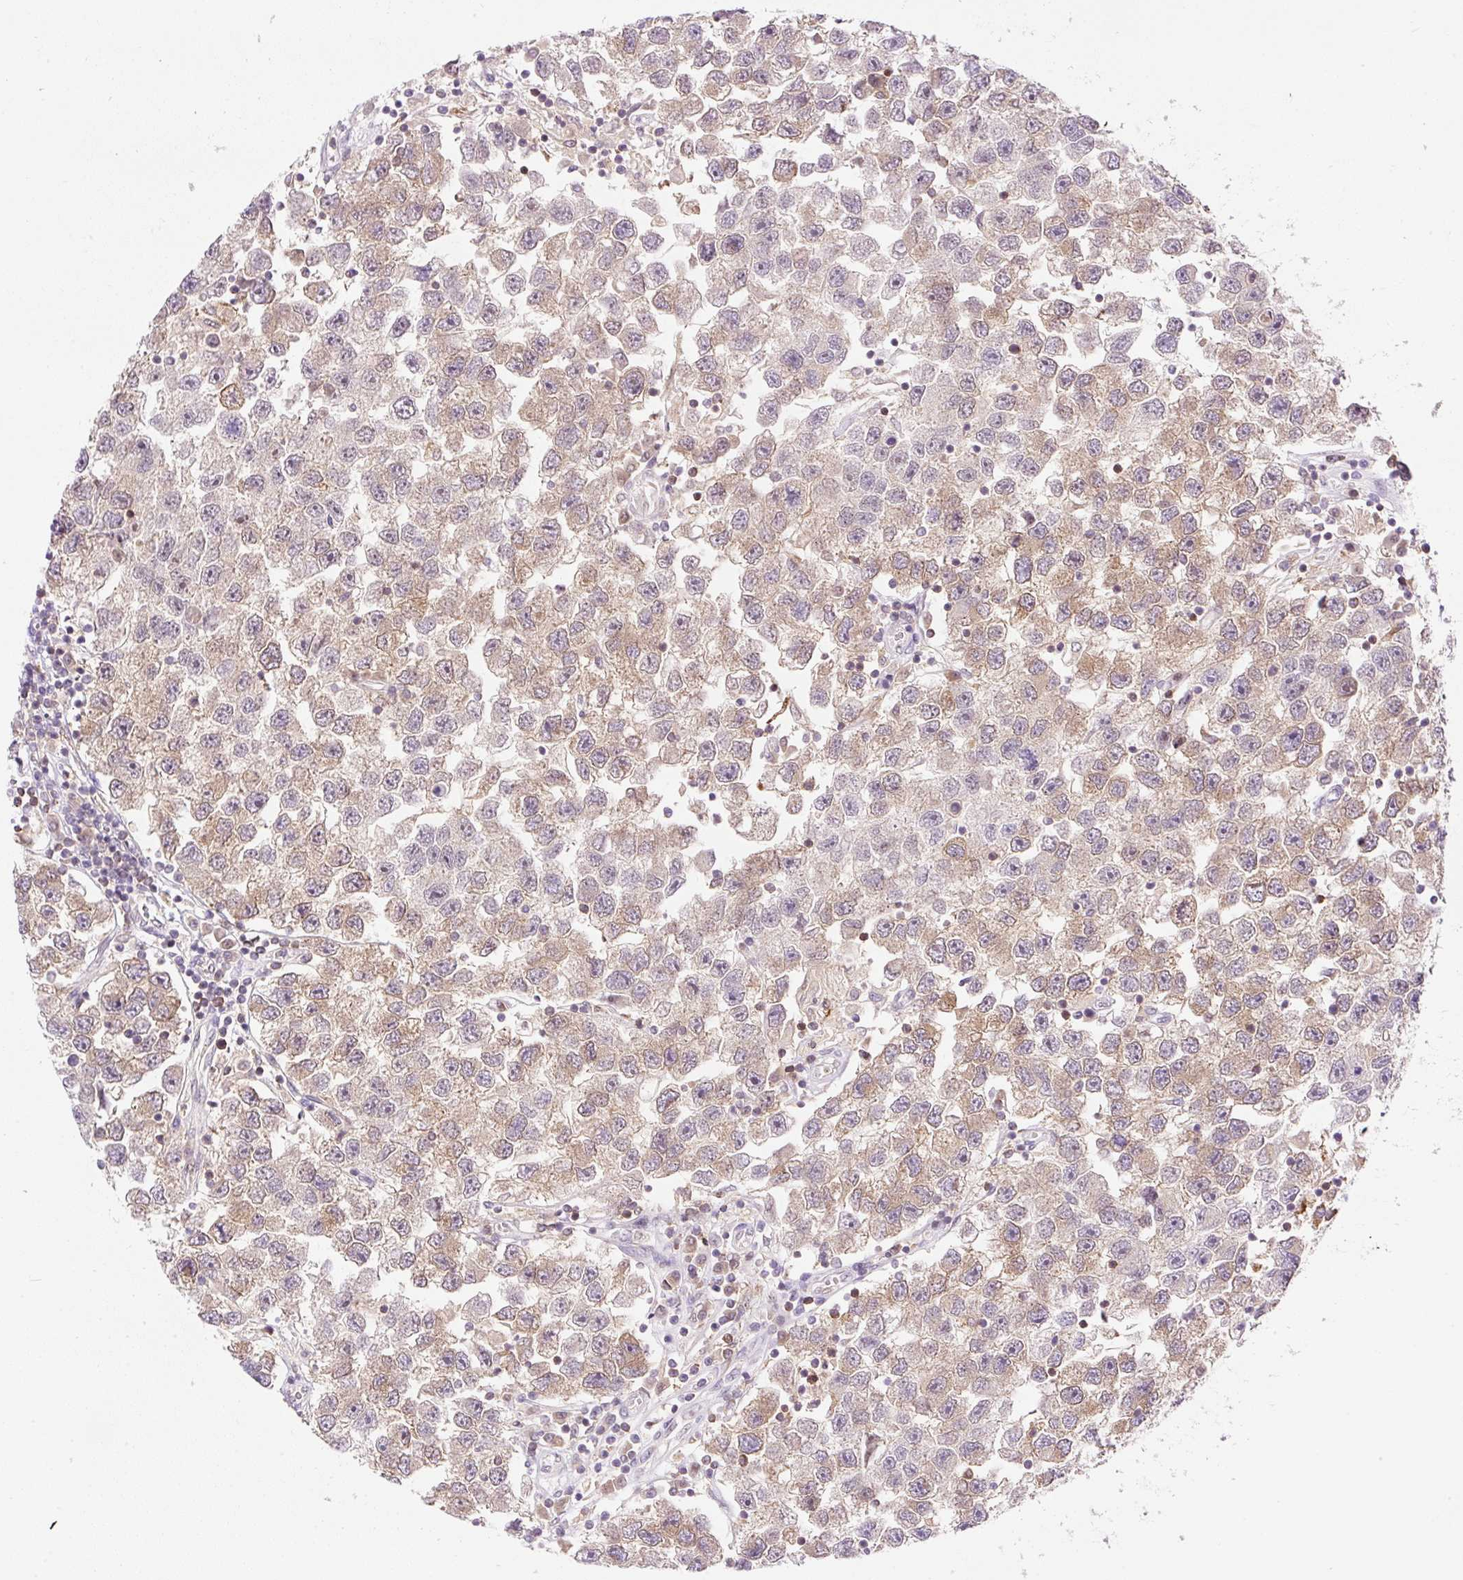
{"staining": {"intensity": "weak", "quantity": ">75%", "location": "cytoplasmic/membranous"}, "tissue": "testis cancer", "cell_type": "Tumor cells", "image_type": "cancer", "snomed": [{"axis": "morphology", "description": "Seminoma, NOS"}, {"axis": "topography", "description": "Testis"}], "caption": "A high-resolution photomicrograph shows IHC staining of testis cancer, which demonstrates weak cytoplasmic/membranous expression in approximately >75% of tumor cells.", "gene": "CARD11", "patient": {"sex": "male", "age": 26}}